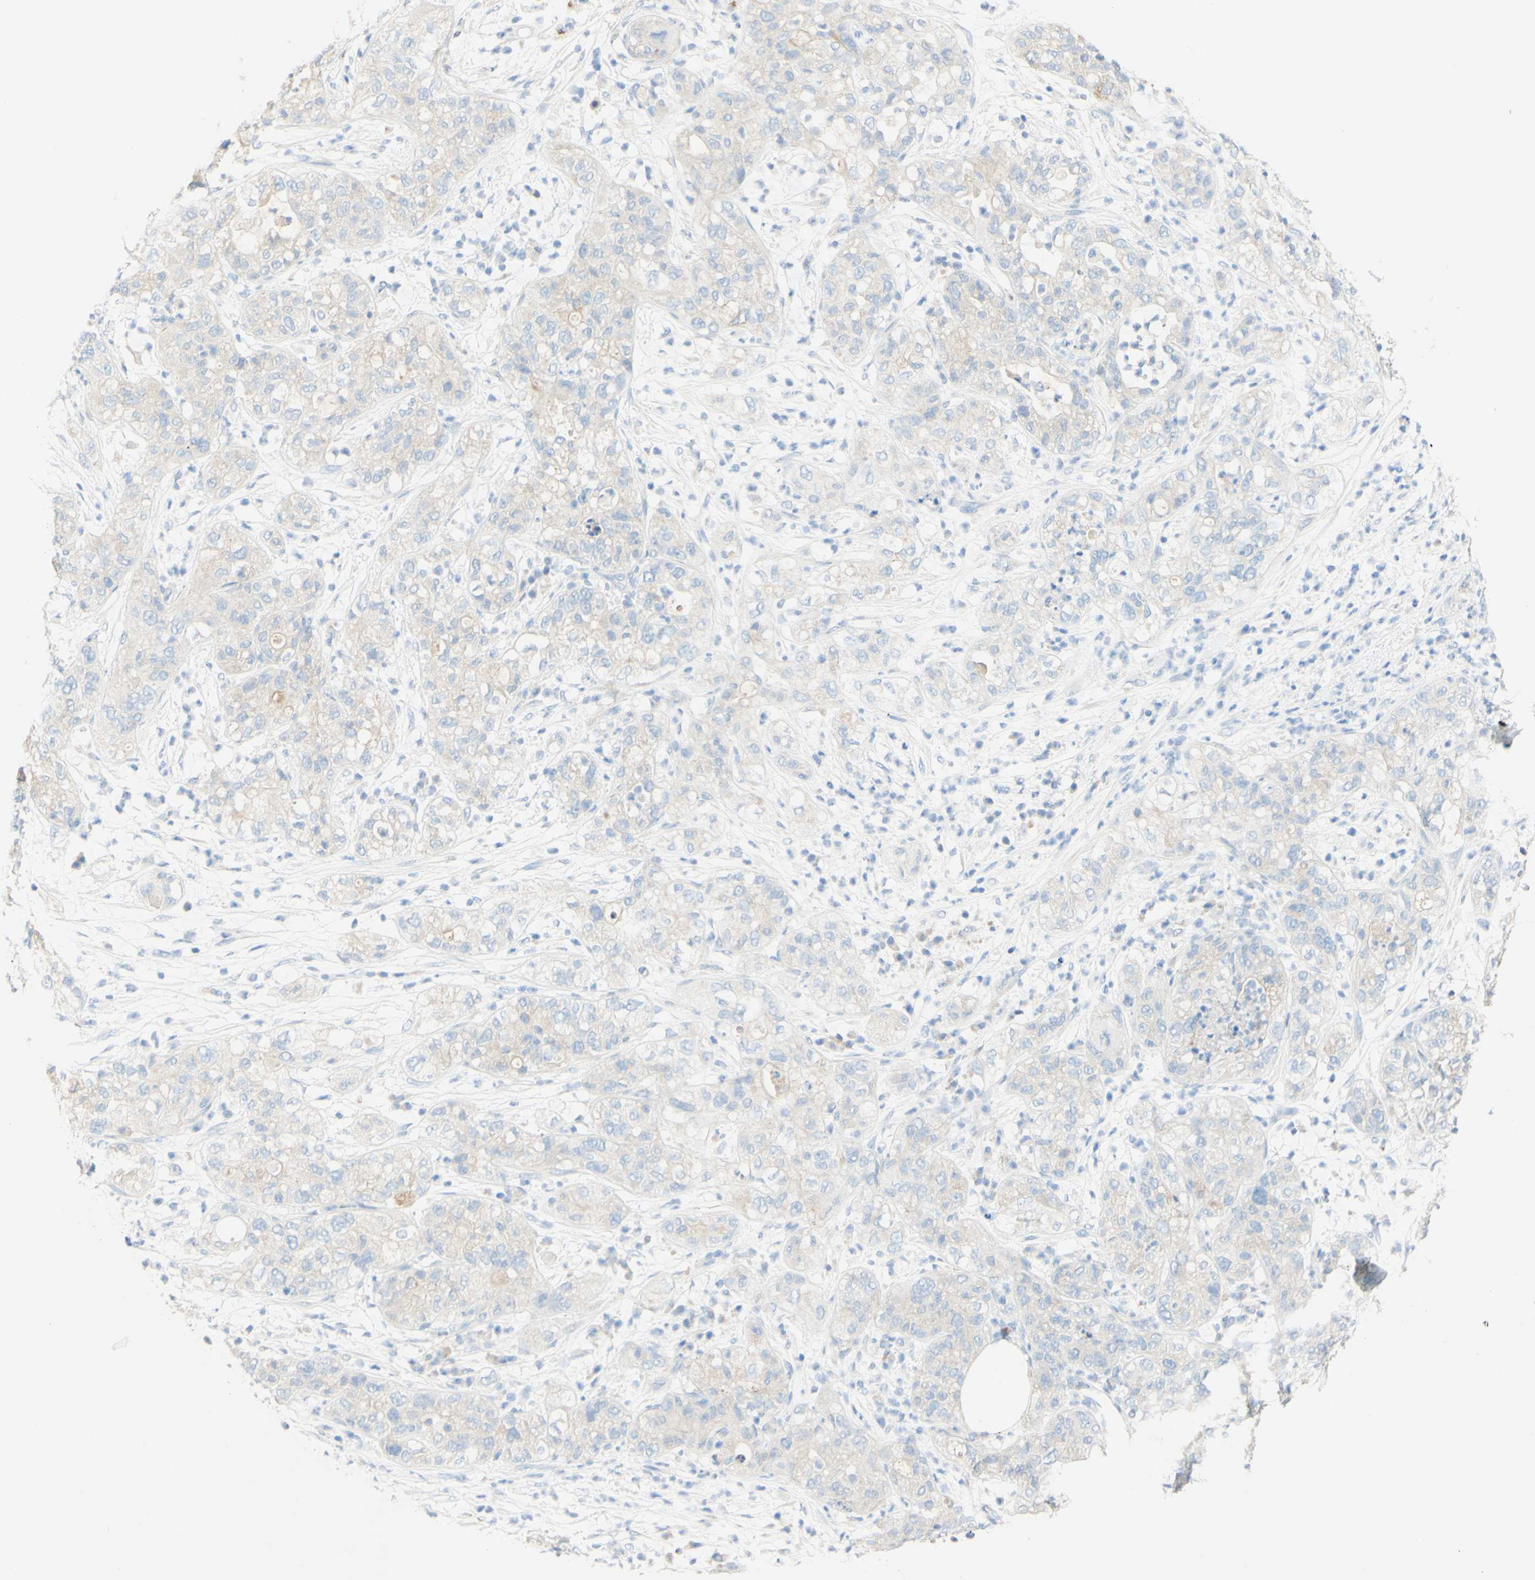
{"staining": {"intensity": "negative", "quantity": "none", "location": "none"}, "tissue": "pancreatic cancer", "cell_type": "Tumor cells", "image_type": "cancer", "snomed": [{"axis": "morphology", "description": "Adenocarcinoma, NOS"}, {"axis": "topography", "description": "Pancreas"}], "caption": "This histopathology image is of adenocarcinoma (pancreatic) stained with immunohistochemistry (IHC) to label a protein in brown with the nuclei are counter-stained blue. There is no staining in tumor cells.", "gene": "FGF4", "patient": {"sex": "female", "age": 78}}